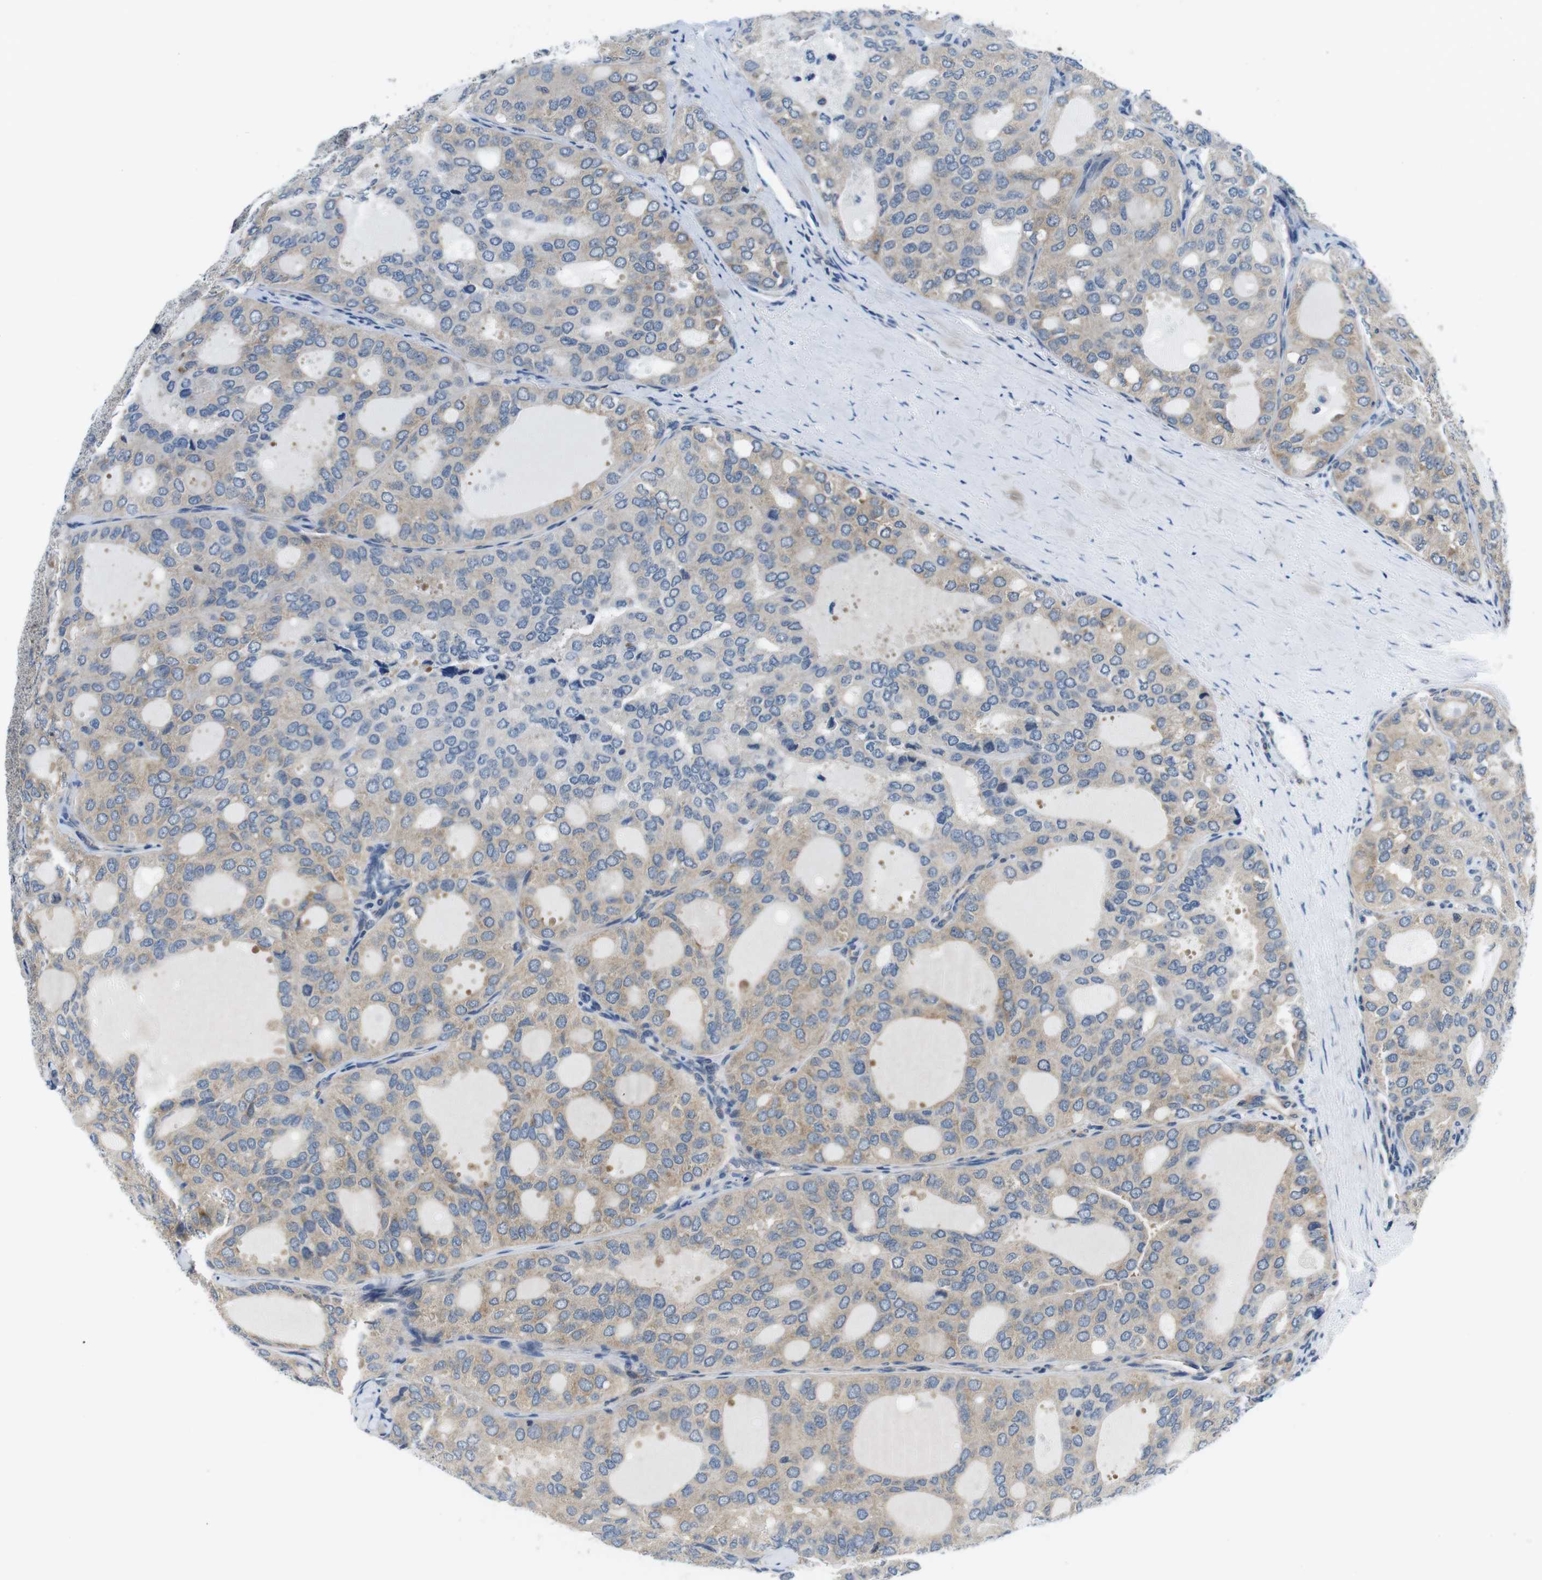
{"staining": {"intensity": "weak", "quantity": ">75%", "location": "cytoplasmic/membranous"}, "tissue": "thyroid cancer", "cell_type": "Tumor cells", "image_type": "cancer", "snomed": [{"axis": "morphology", "description": "Follicular adenoma carcinoma, NOS"}, {"axis": "topography", "description": "Thyroid gland"}], "caption": "Weak cytoplasmic/membranous protein expression is present in approximately >75% of tumor cells in follicular adenoma carcinoma (thyroid). The staining is performed using DAB (3,3'-diaminobenzidine) brown chromogen to label protein expression. The nuclei are counter-stained blue using hematoxylin.", "gene": "EIF2B5", "patient": {"sex": "male", "age": 75}}